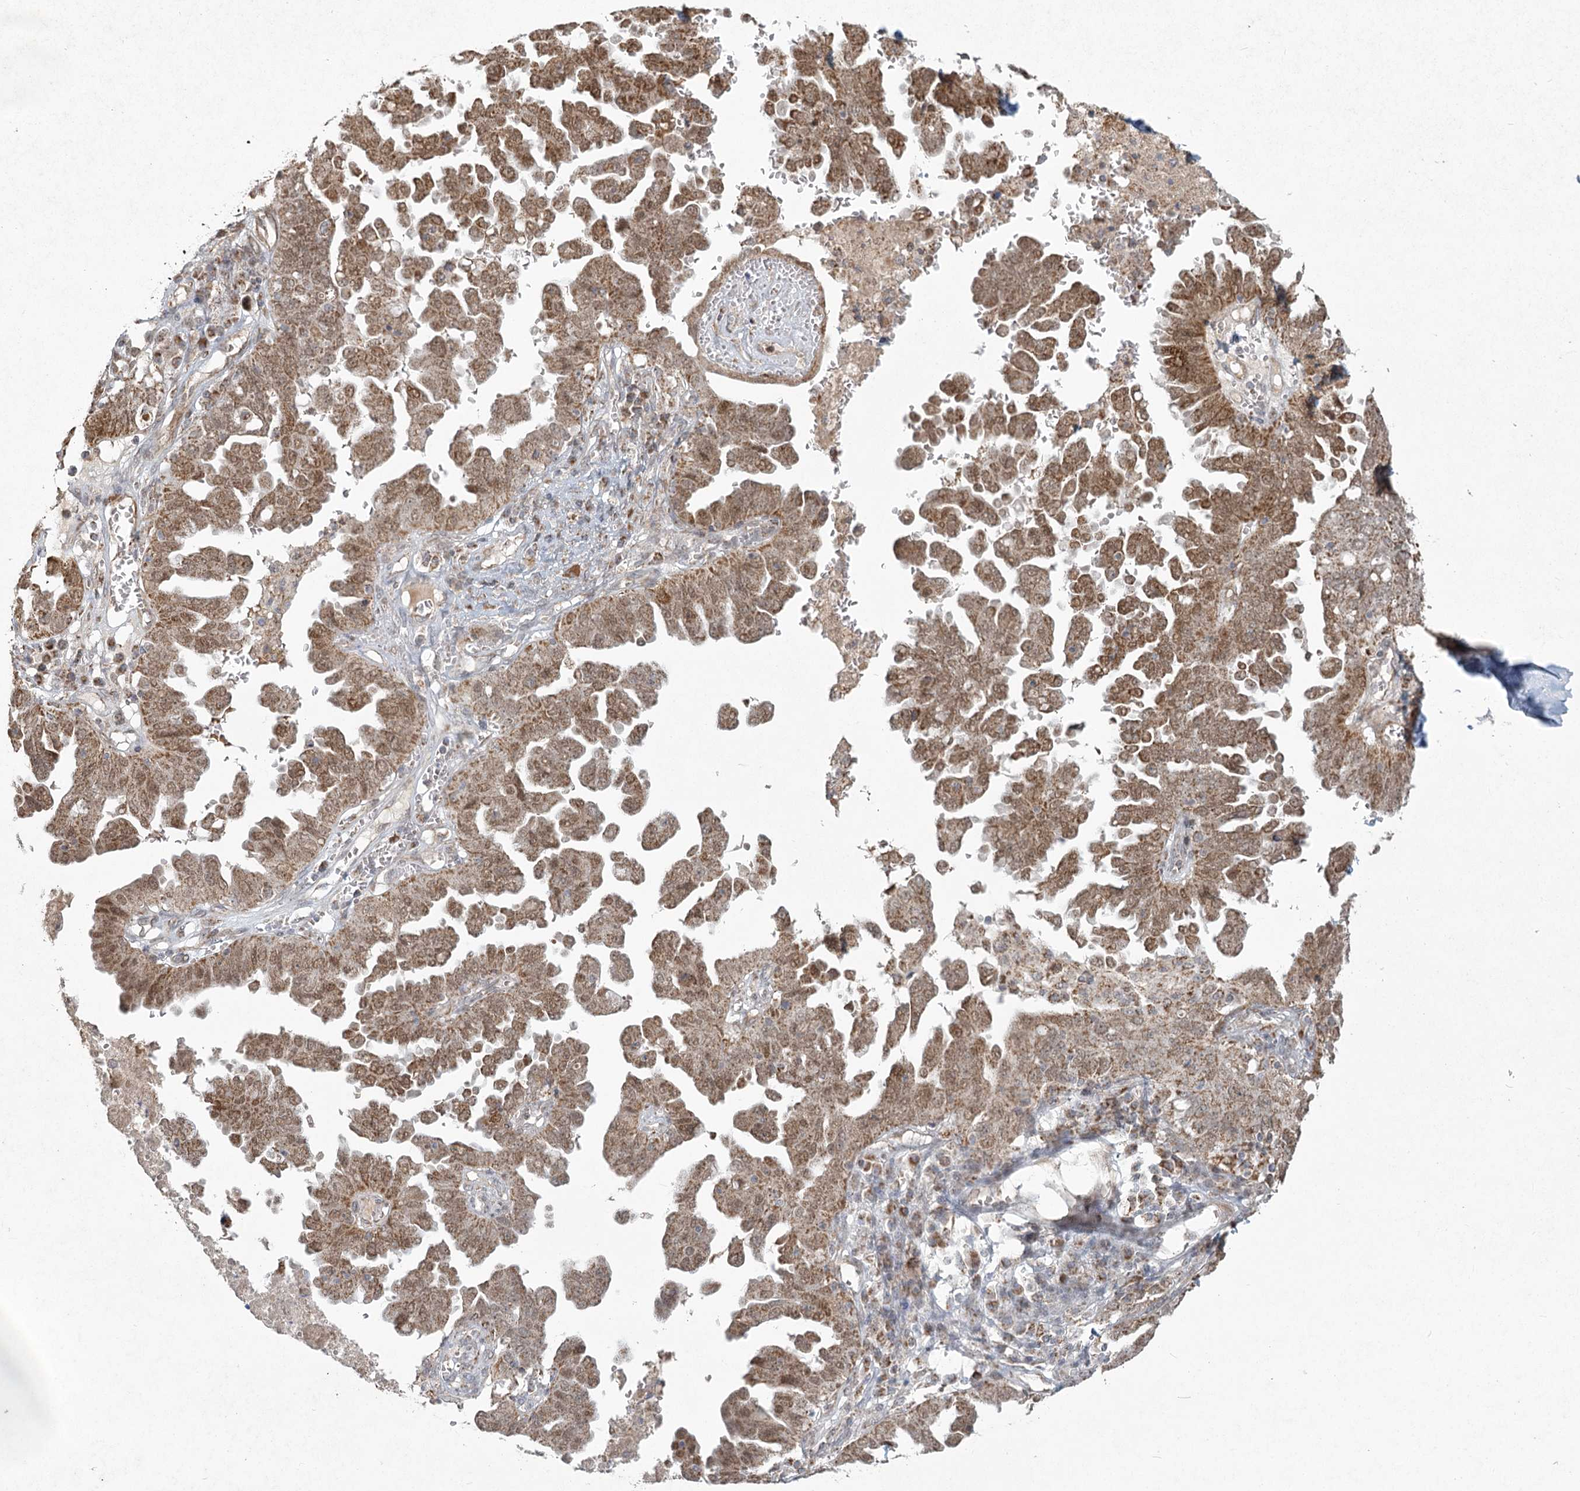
{"staining": {"intensity": "moderate", "quantity": ">75%", "location": "cytoplasmic/membranous,nuclear"}, "tissue": "ovarian cancer", "cell_type": "Tumor cells", "image_type": "cancer", "snomed": [{"axis": "morphology", "description": "Carcinoma, endometroid"}, {"axis": "topography", "description": "Ovary"}], "caption": "Immunohistochemical staining of ovarian cancer reveals medium levels of moderate cytoplasmic/membranous and nuclear protein staining in approximately >75% of tumor cells.", "gene": "LACTB", "patient": {"sex": "female", "age": 62}}